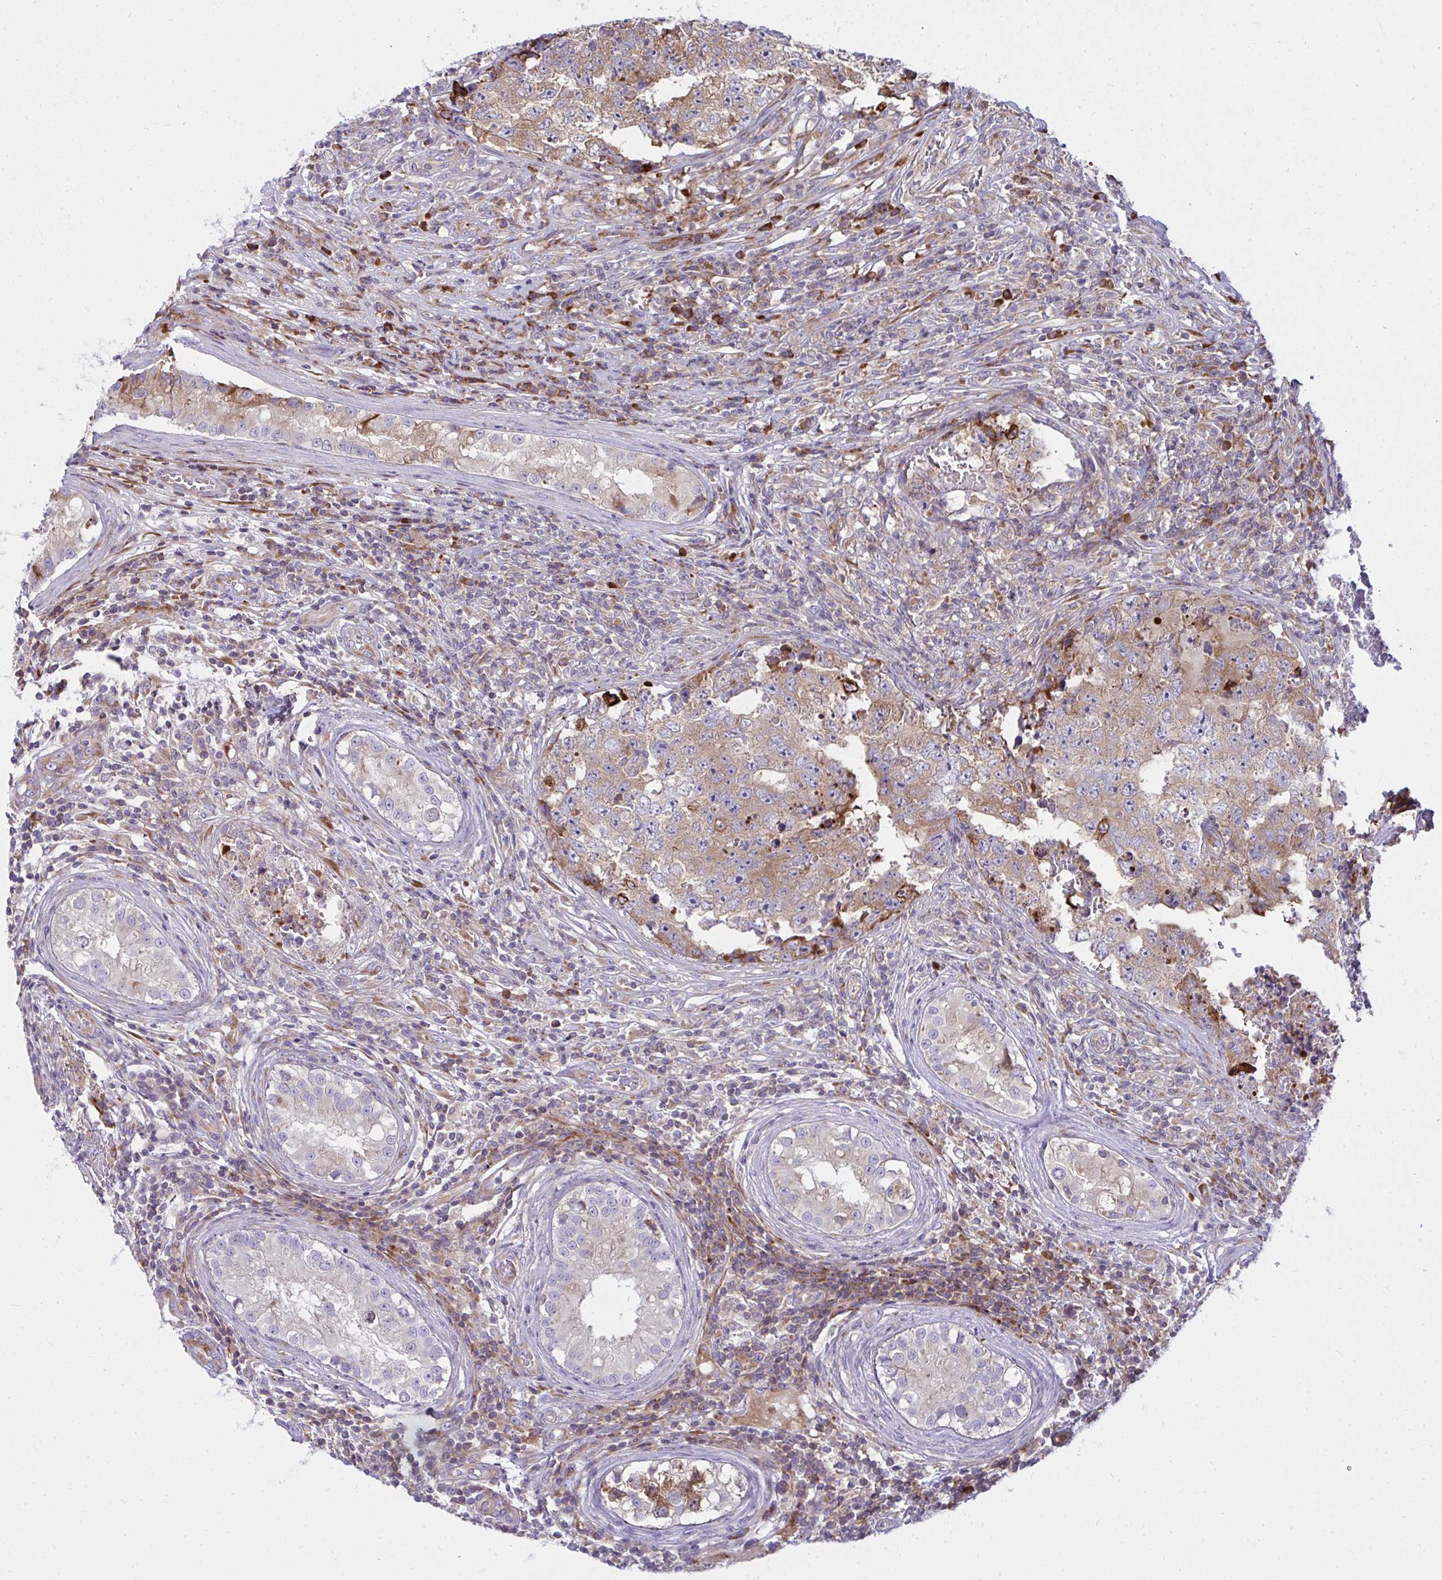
{"staining": {"intensity": "moderate", "quantity": ">75%", "location": "cytoplasmic/membranous"}, "tissue": "testis cancer", "cell_type": "Tumor cells", "image_type": "cancer", "snomed": [{"axis": "morphology", "description": "Carcinoma, Embryonal, NOS"}, {"axis": "topography", "description": "Testis"}], "caption": "Immunohistochemical staining of embryonal carcinoma (testis) demonstrates medium levels of moderate cytoplasmic/membranous protein positivity in approximately >75% of tumor cells.", "gene": "GFPT2", "patient": {"sex": "male", "age": 25}}